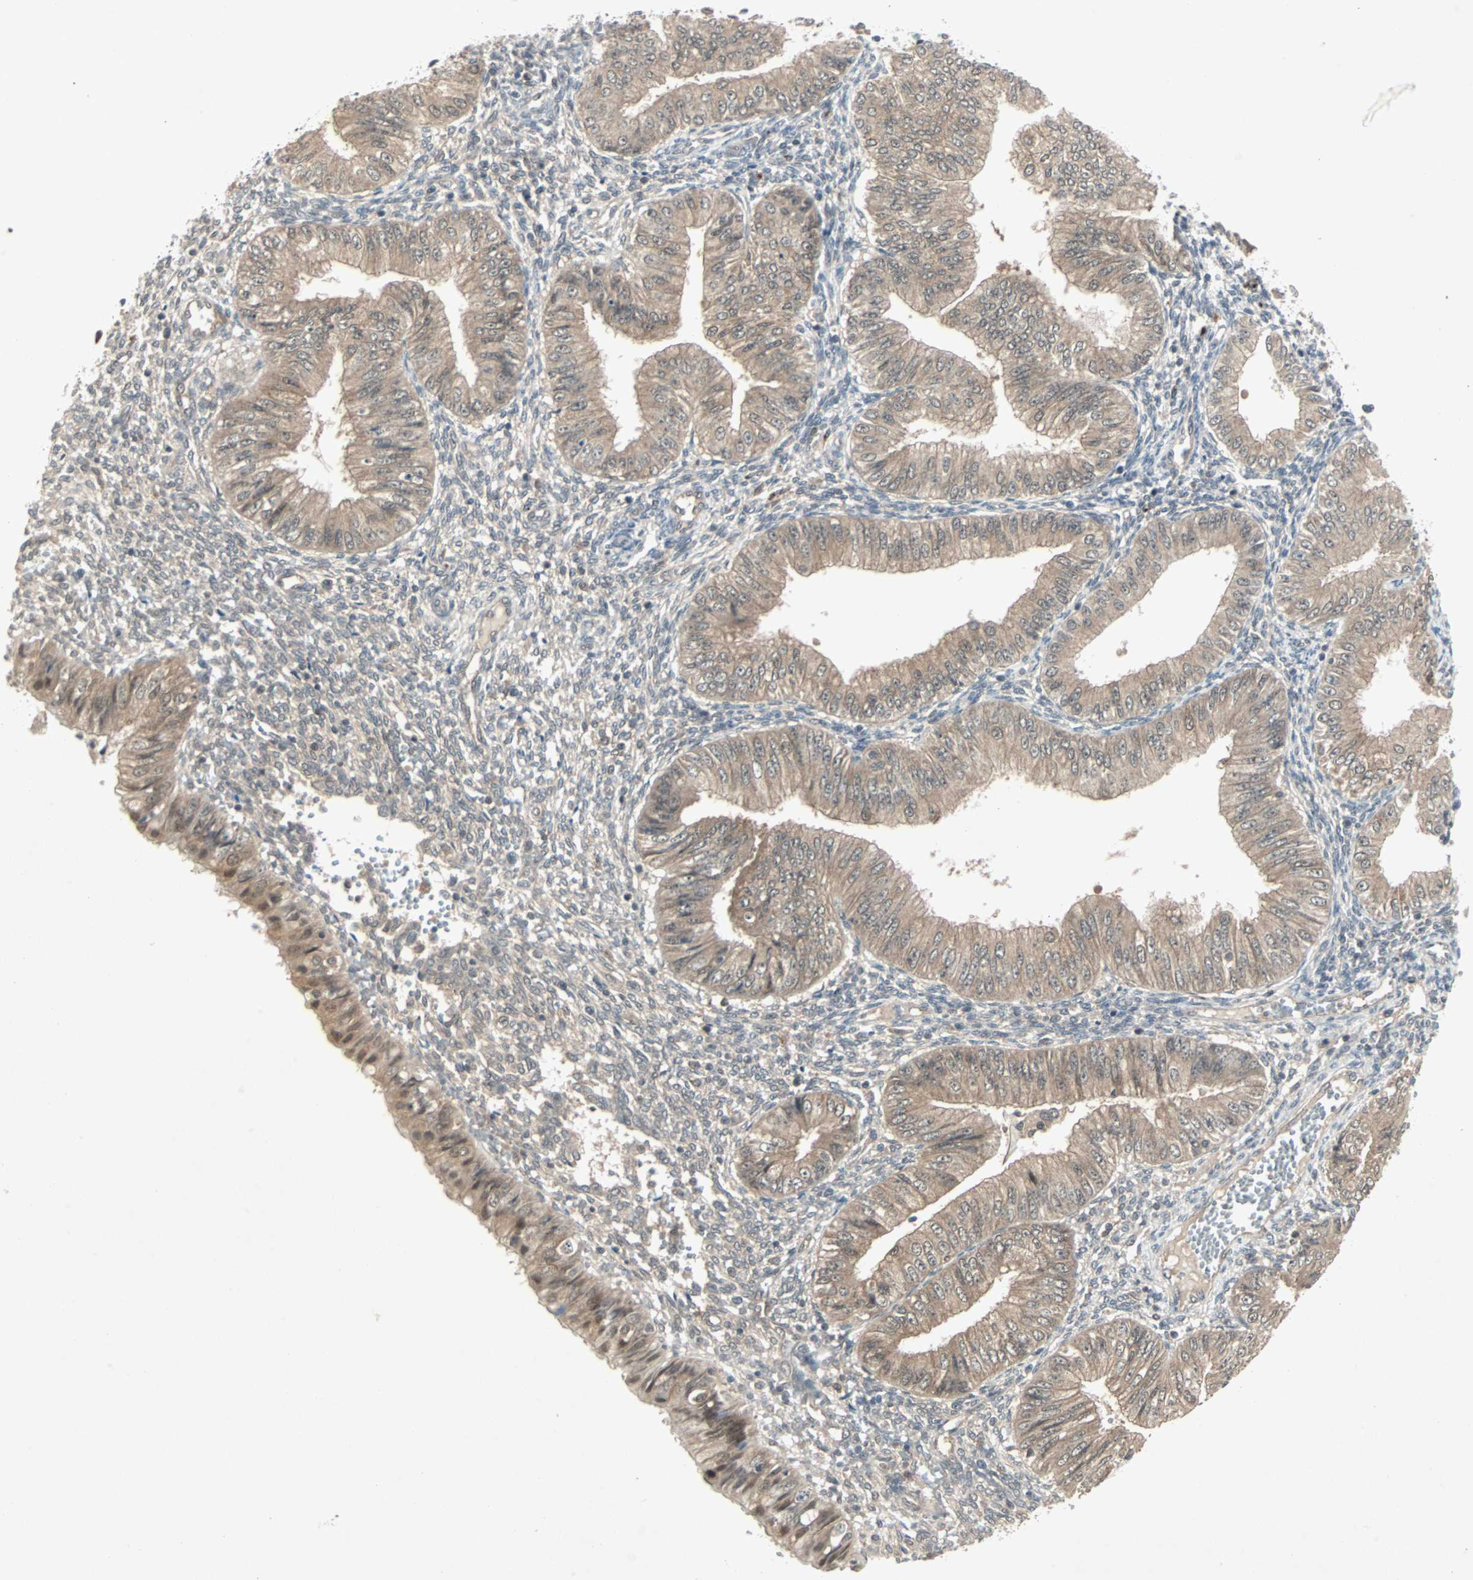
{"staining": {"intensity": "moderate", "quantity": ">75%", "location": "cytoplasmic/membranous,nuclear"}, "tissue": "endometrial cancer", "cell_type": "Tumor cells", "image_type": "cancer", "snomed": [{"axis": "morphology", "description": "Normal tissue, NOS"}, {"axis": "morphology", "description": "Adenocarcinoma, NOS"}, {"axis": "topography", "description": "Endometrium"}], "caption": "Immunohistochemical staining of endometrial adenocarcinoma displays medium levels of moderate cytoplasmic/membranous and nuclear staining in about >75% of tumor cells.", "gene": "PTPA", "patient": {"sex": "female", "age": 53}}